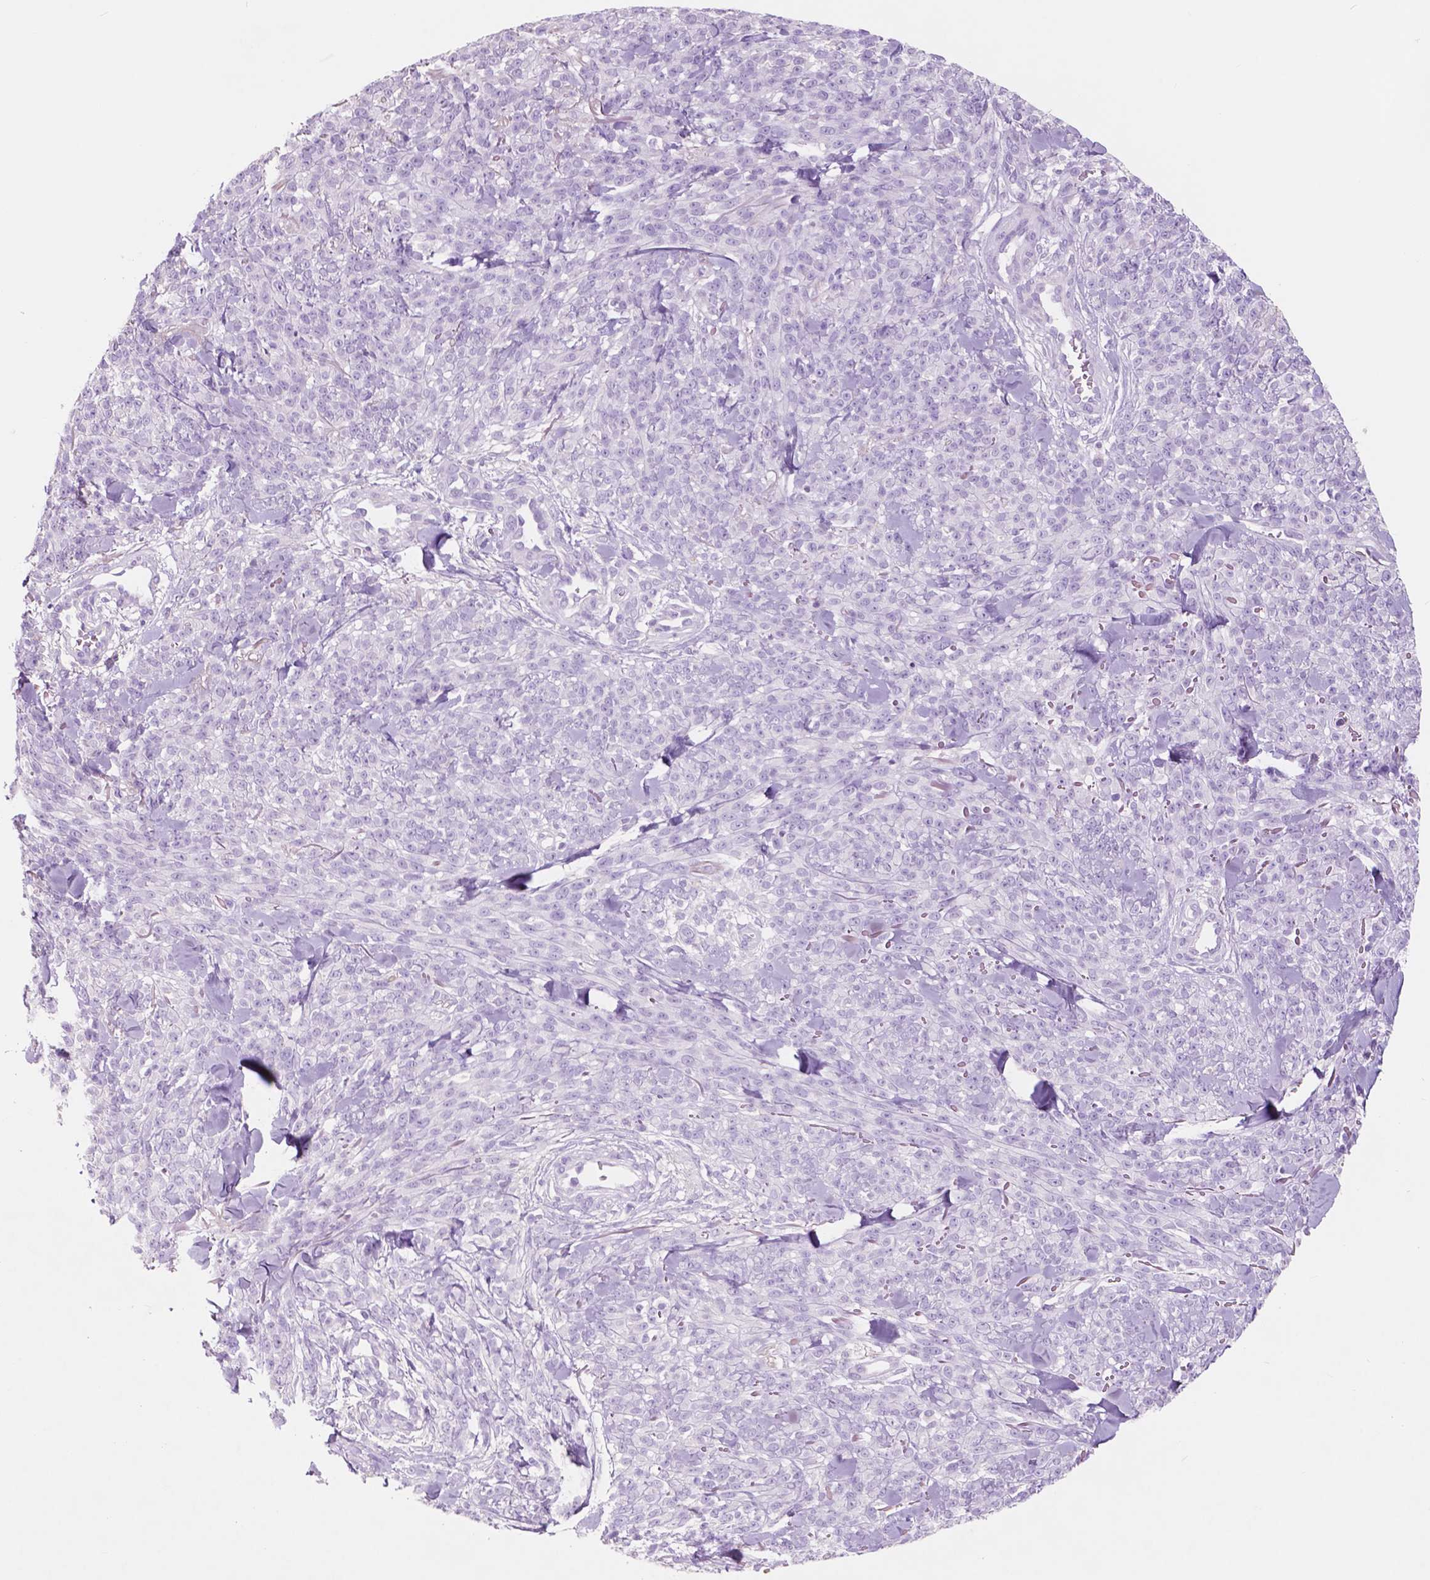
{"staining": {"intensity": "negative", "quantity": "none", "location": "none"}, "tissue": "melanoma", "cell_type": "Tumor cells", "image_type": "cancer", "snomed": [{"axis": "morphology", "description": "Malignant melanoma, NOS"}, {"axis": "topography", "description": "Skin"}, {"axis": "topography", "description": "Skin of trunk"}], "caption": "Tumor cells are negative for brown protein staining in malignant melanoma.", "gene": "CUZD1", "patient": {"sex": "male", "age": 74}}